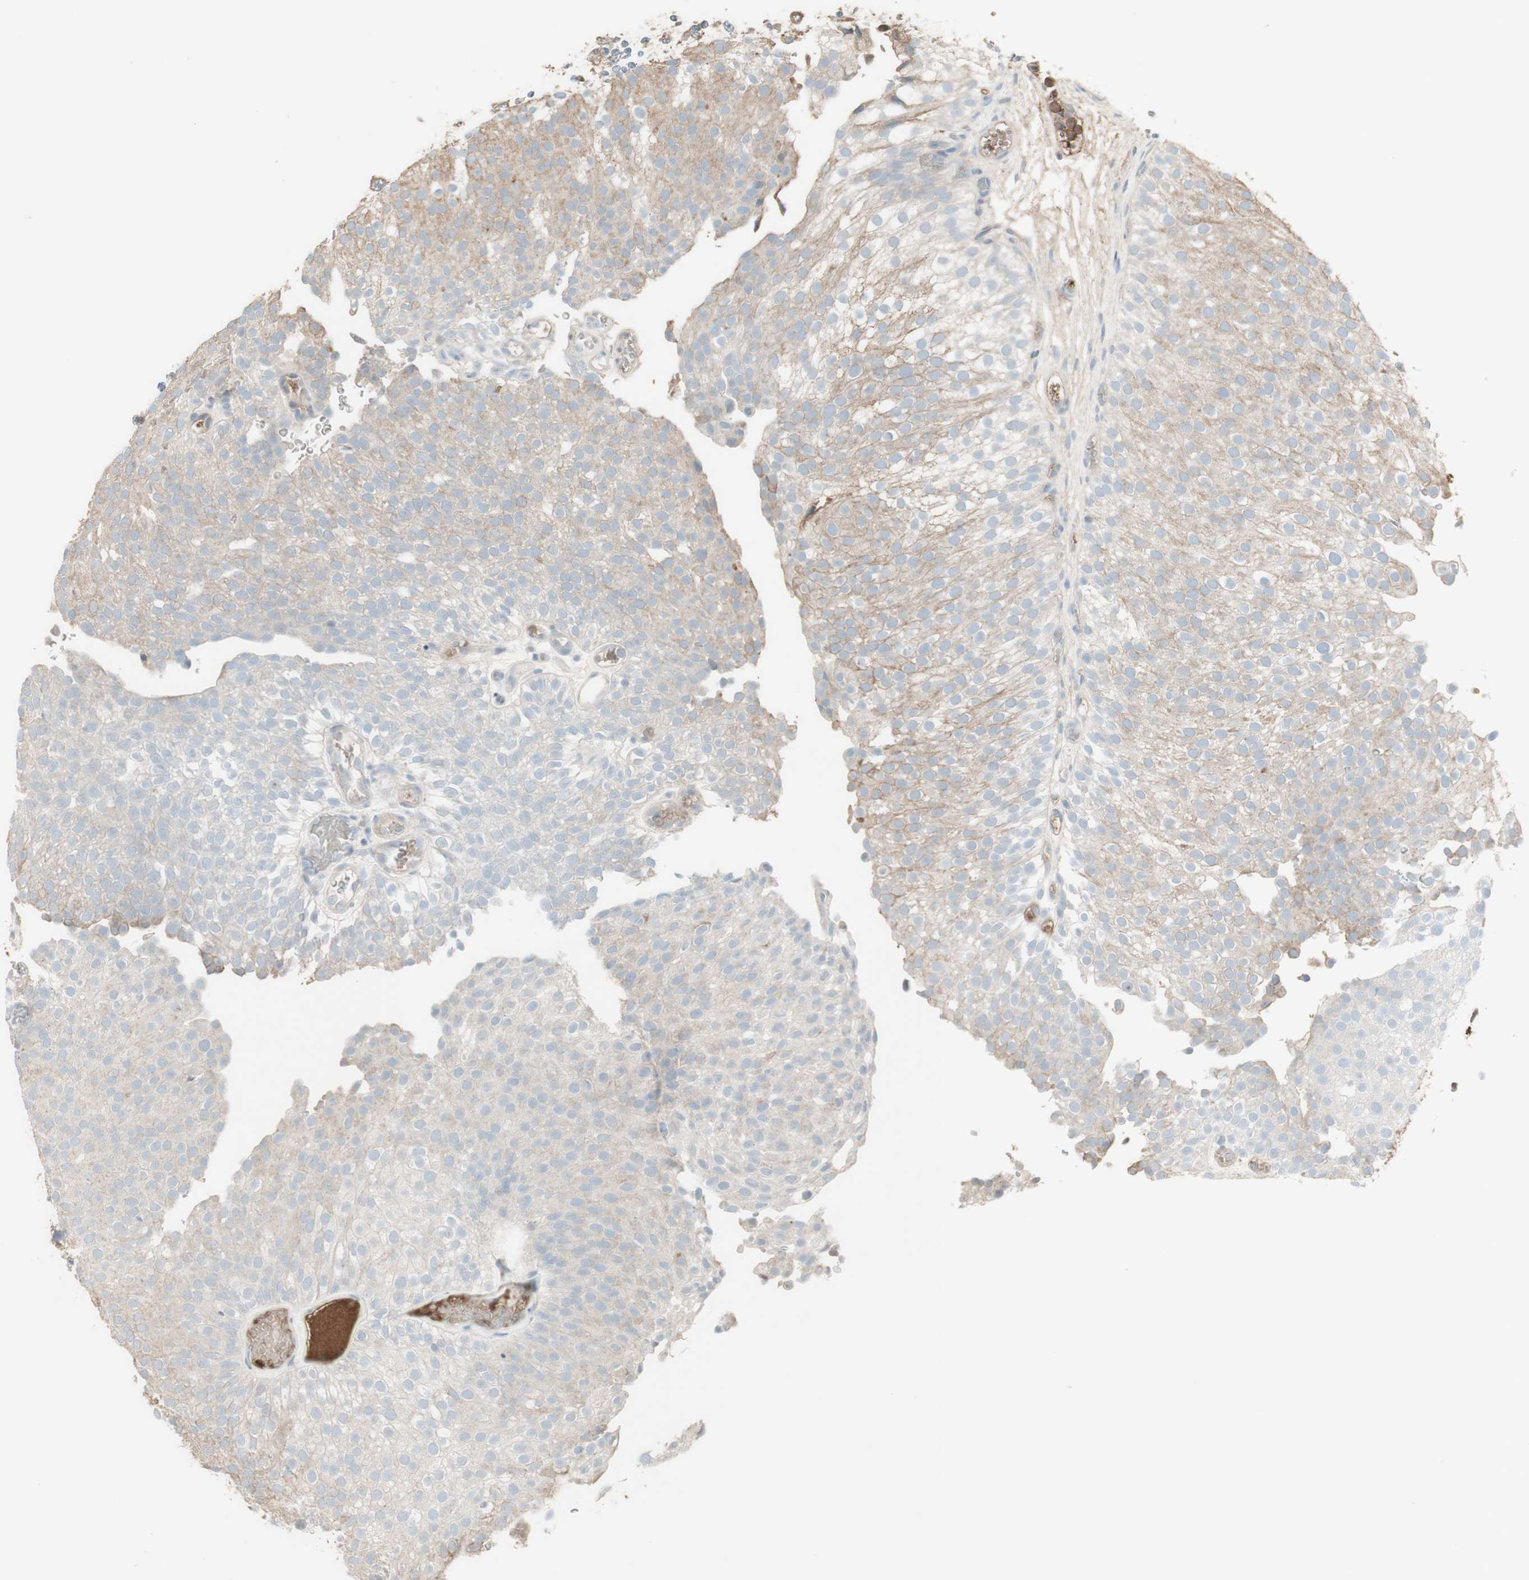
{"staining": {"intensity": "negative", "quantity": "none", "location": "none"}, "tissue": "urothelial cancer", "cell_type": "Tumor cells", "image_type": "cancer", "snomed": [{"axis": "morphology", "description": "Urothelial carcinoma, Low grade"}, {"axis": "topography", "description": "Urinary bladder"}], "caption": "This histopathology image is of urothelial cancer stained with IHC to label a protein in brown with the nuclei are counter-stained blue. There is no expression in tumor cells. (Stains: DAB immunohistochemistry with hematoxylin counter stain, Microscopy: brightfield microscopy at high magnification).", "gene": "IFNG", "patient": {"sex": "male", "age": 78}}